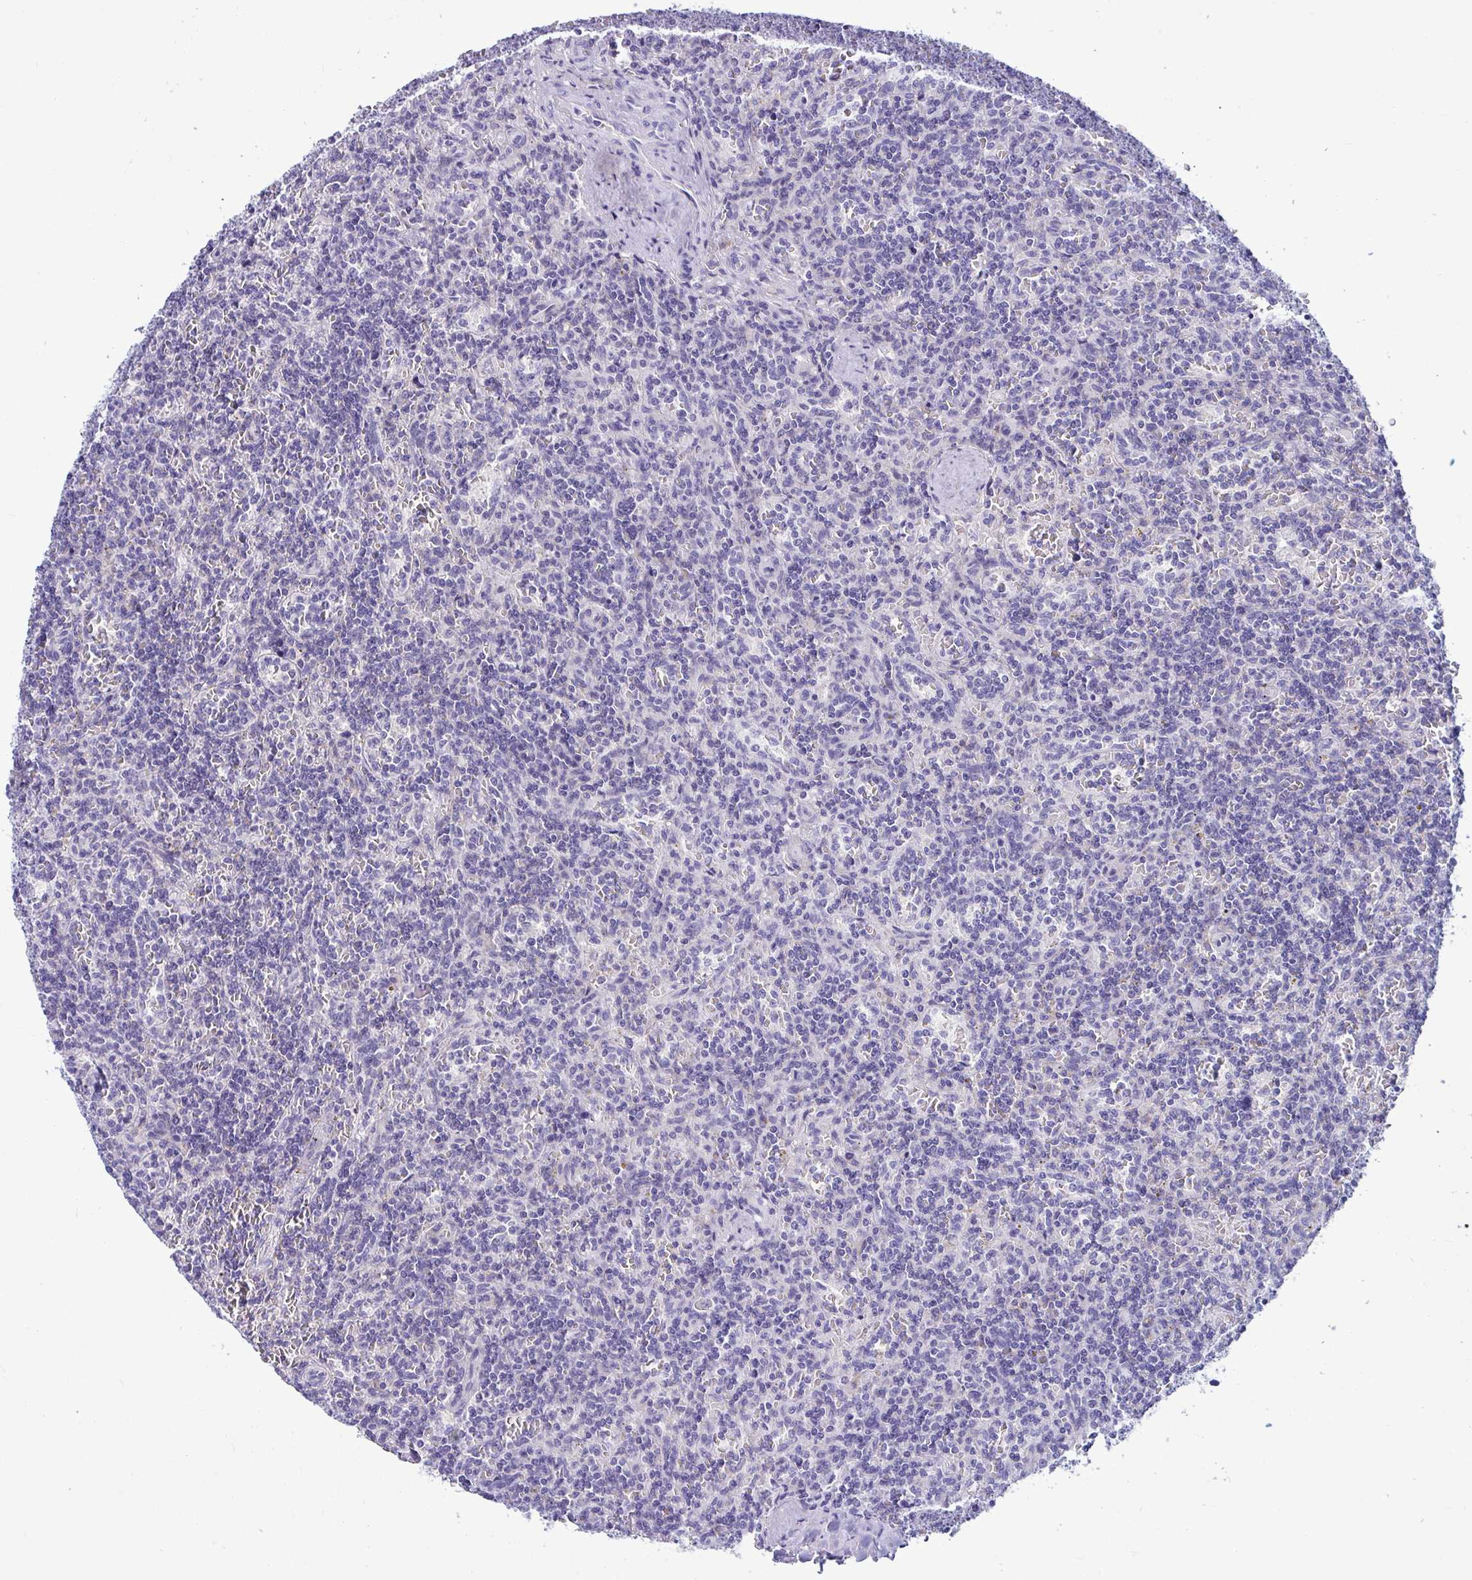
{"staining": {"intensity": "negative", "quantity": "none", "location": "none"}, "tissue": "lymphoma", "cell_type": "Tumor cells", "image_type": "cancer", "snomed": [{"axis": "morphology", "description": "Malignant lymphoma, non-Hodgkin's type, Low grade"}, {"axis": "topography", "description": "Spleen"}], "caption": "Low-grade malignant lymphoma, non-Hodgkin's type was stained to show a protein in brown. There is no significant staining in tumor cells.", "gene": "TFPI2", "patient": {"sex": "male", "age": 73}}